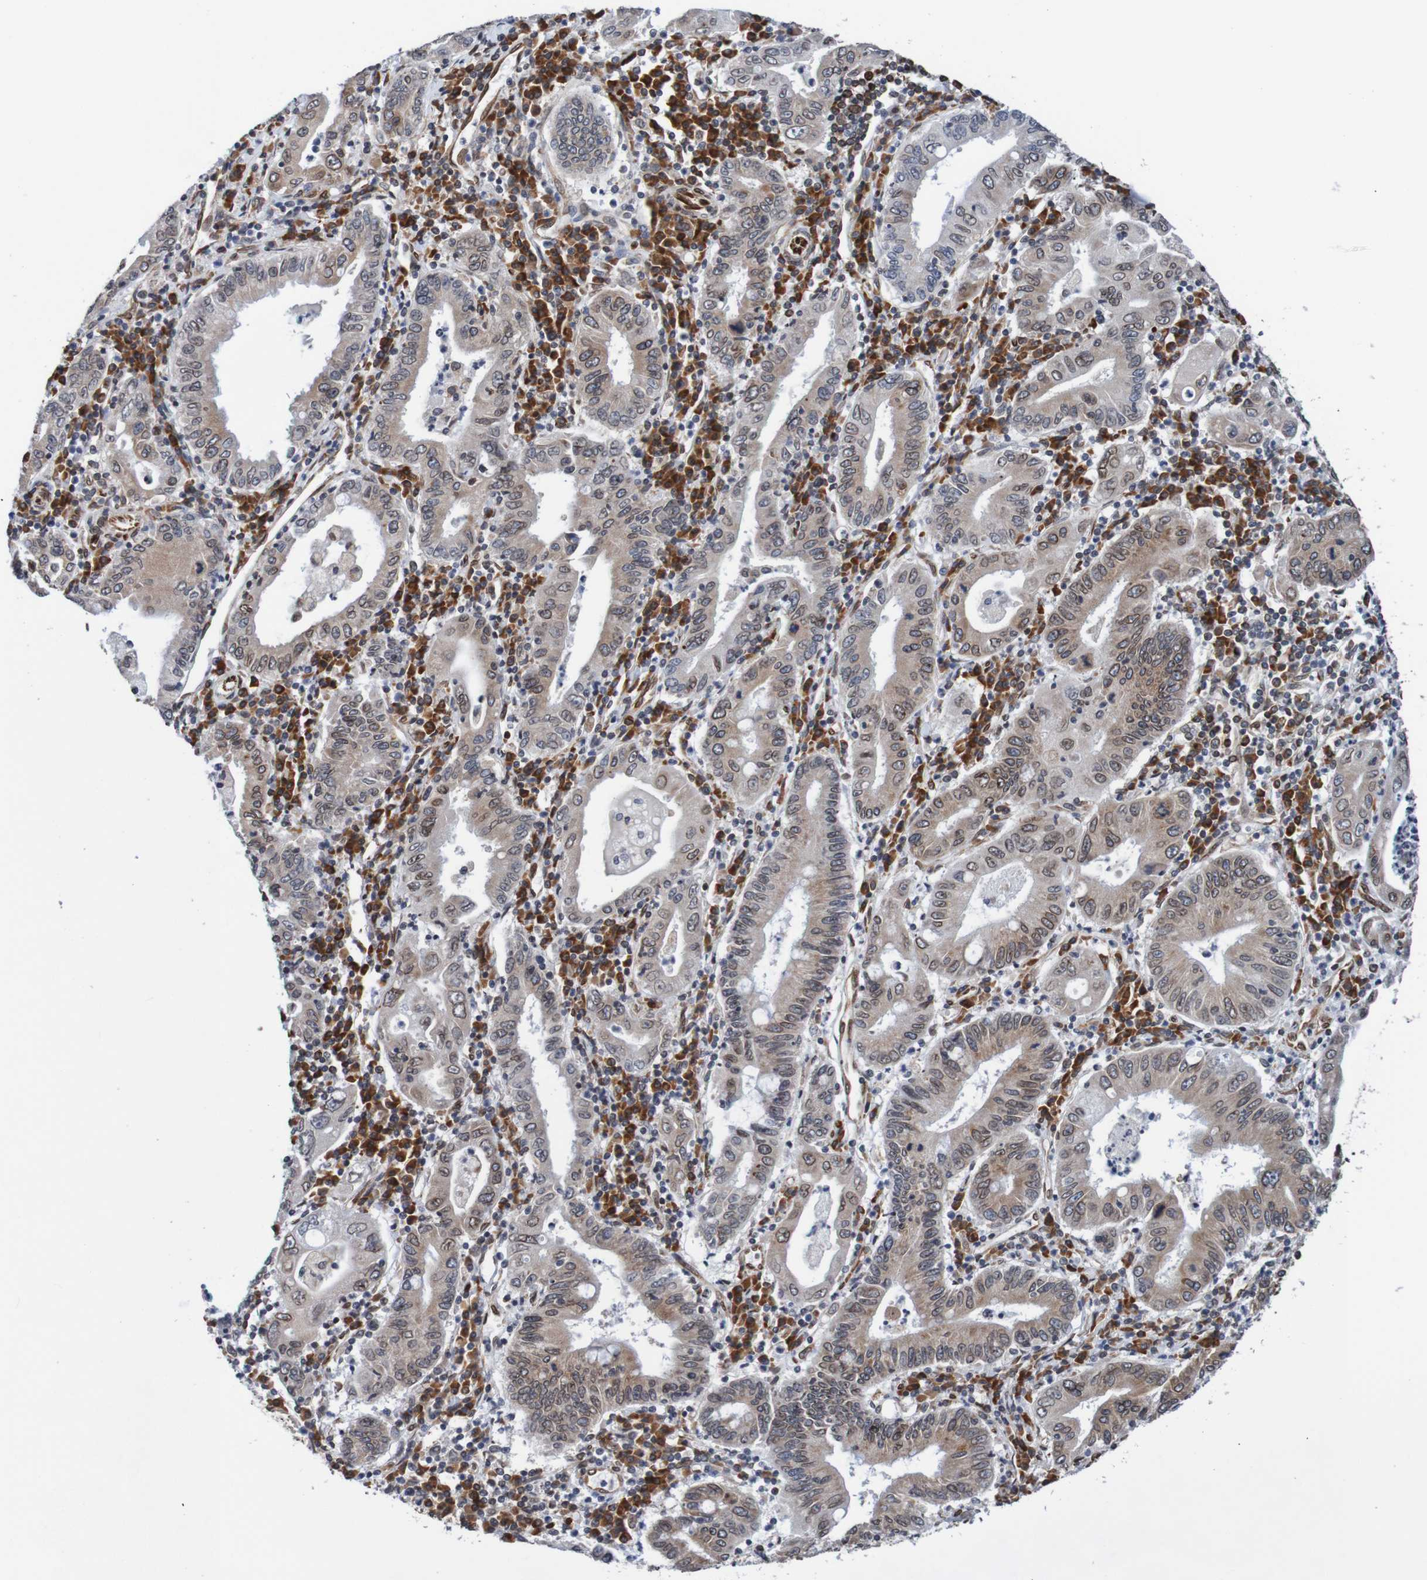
{"staining": {"intensity": "weak", "quantity": "<25%", "location": "cytoplasmic/membranous"}, "tissue": "stomach cancer", "cell_type": "Tumor cells", "image_type": "cancer", "snomed": [{"axis": "morphology", "description": "Normal tissue, NOS"}, {"axis": "morphology", "description": "Adenocarcinoma, NOS"}, {"axis": "topography", "description": "Esophagus"}, {"axis": "topography", "description": "Stomach, upper"}, {"axis": "topography", "description": "Peripheral nerve tissue"}], "caption": "Immunohistochemical staining of stomach cancer shows no significant positivity in tumor cells.", "gene": "TMEM109", "patient": {"sex": "male", "age": 62}}